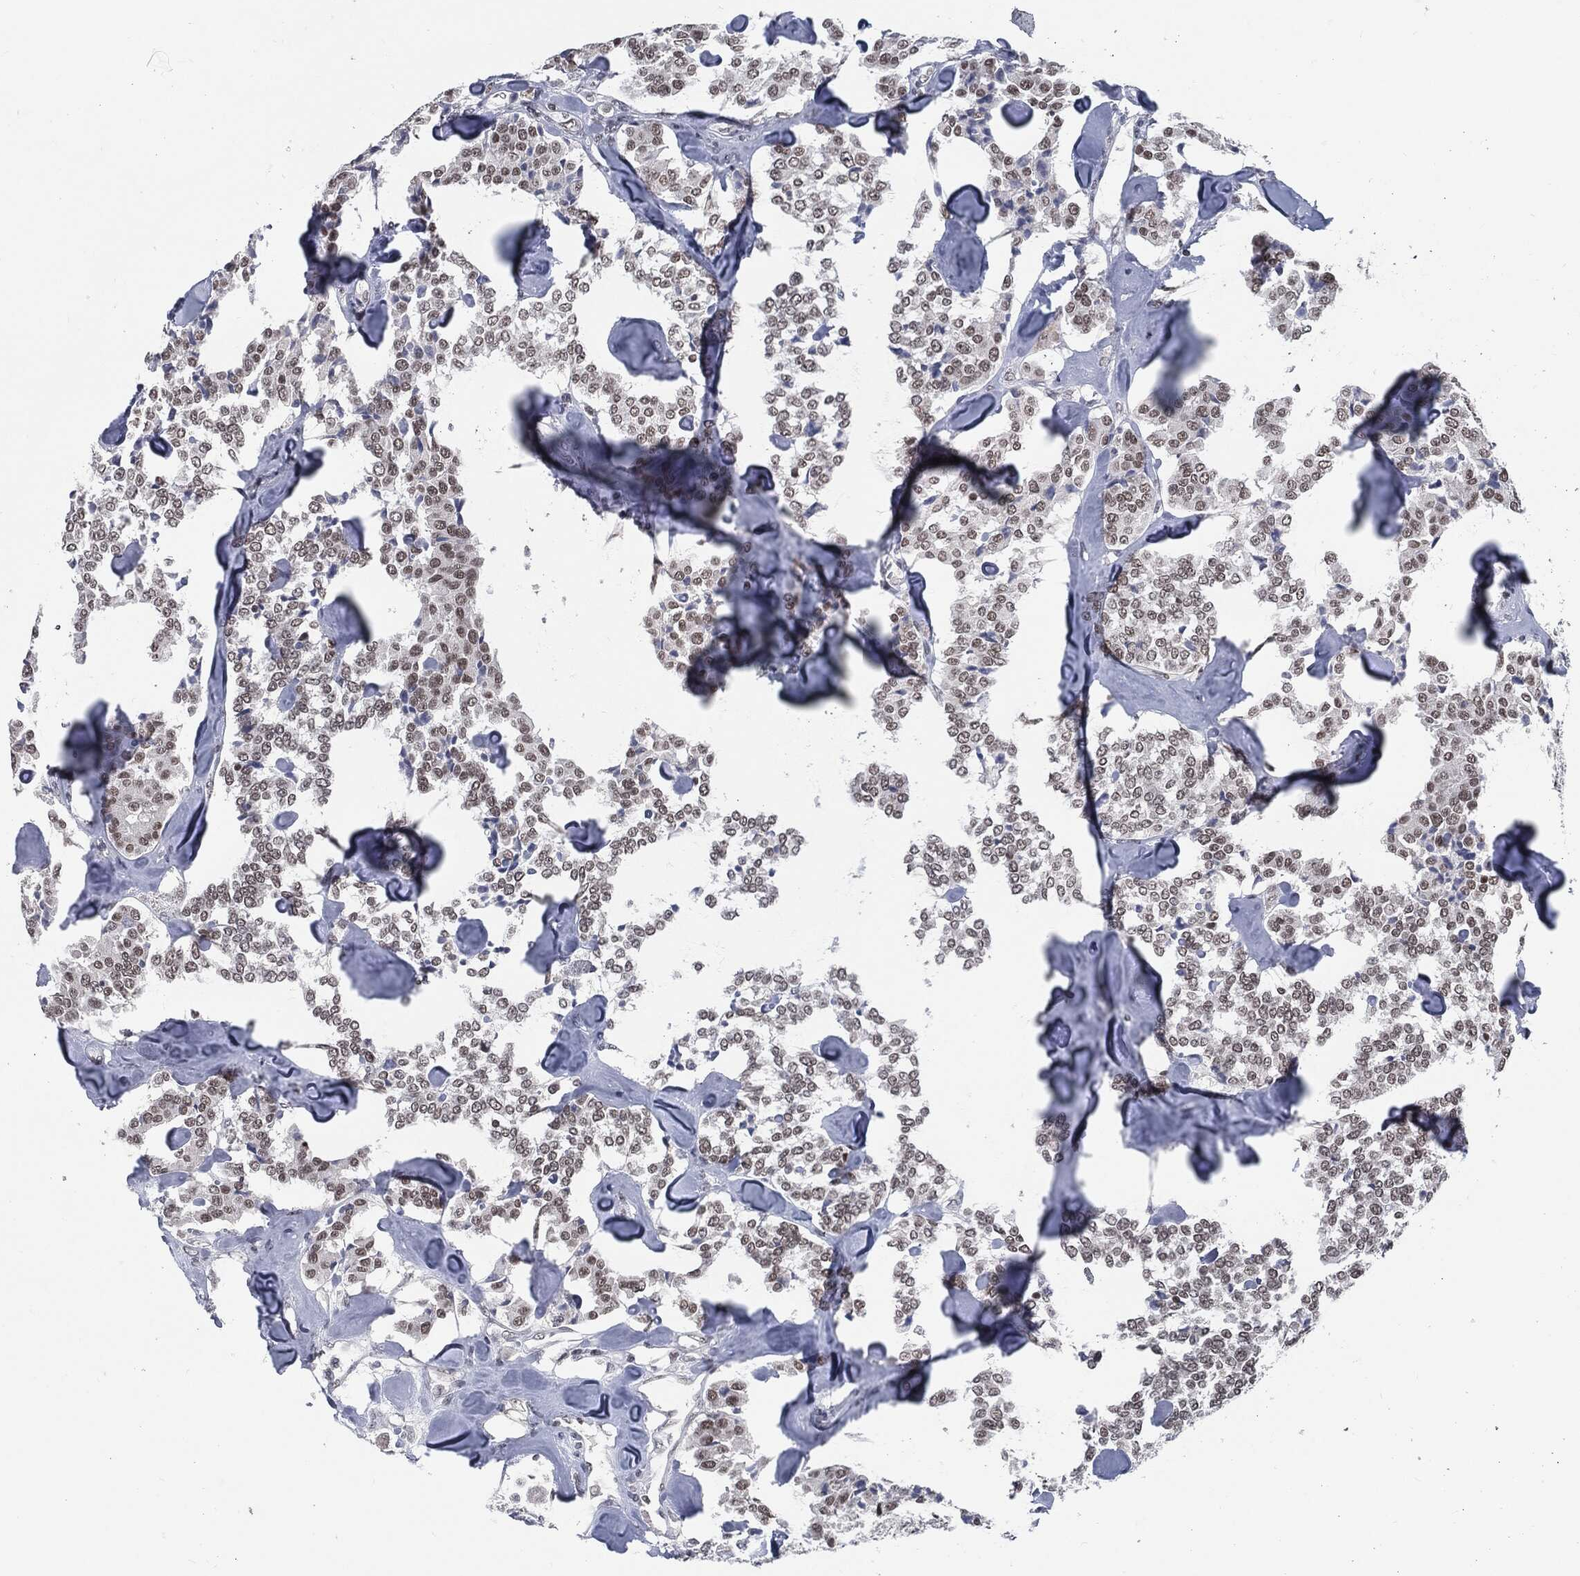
{"staining": {"intensity": "weak", "quantity": "25%-75%", "location": "nuclear"}, "tissue": "carcinoid", "cell_type": "Tumor cells", "image_type": "cancer", "snomed": [{"axis": "morphology", "description": "Carcinoid, malignant, NOS"}, {"axis": "topography", "description": "Pancreas"}], "caption": "Human carcinoid stained with a brown dye shows weak nuclear positive expression in about 25%-75% of tumor cells.", "gene": "ANXA1", "patient": {"sex": "male", "age": 41}}